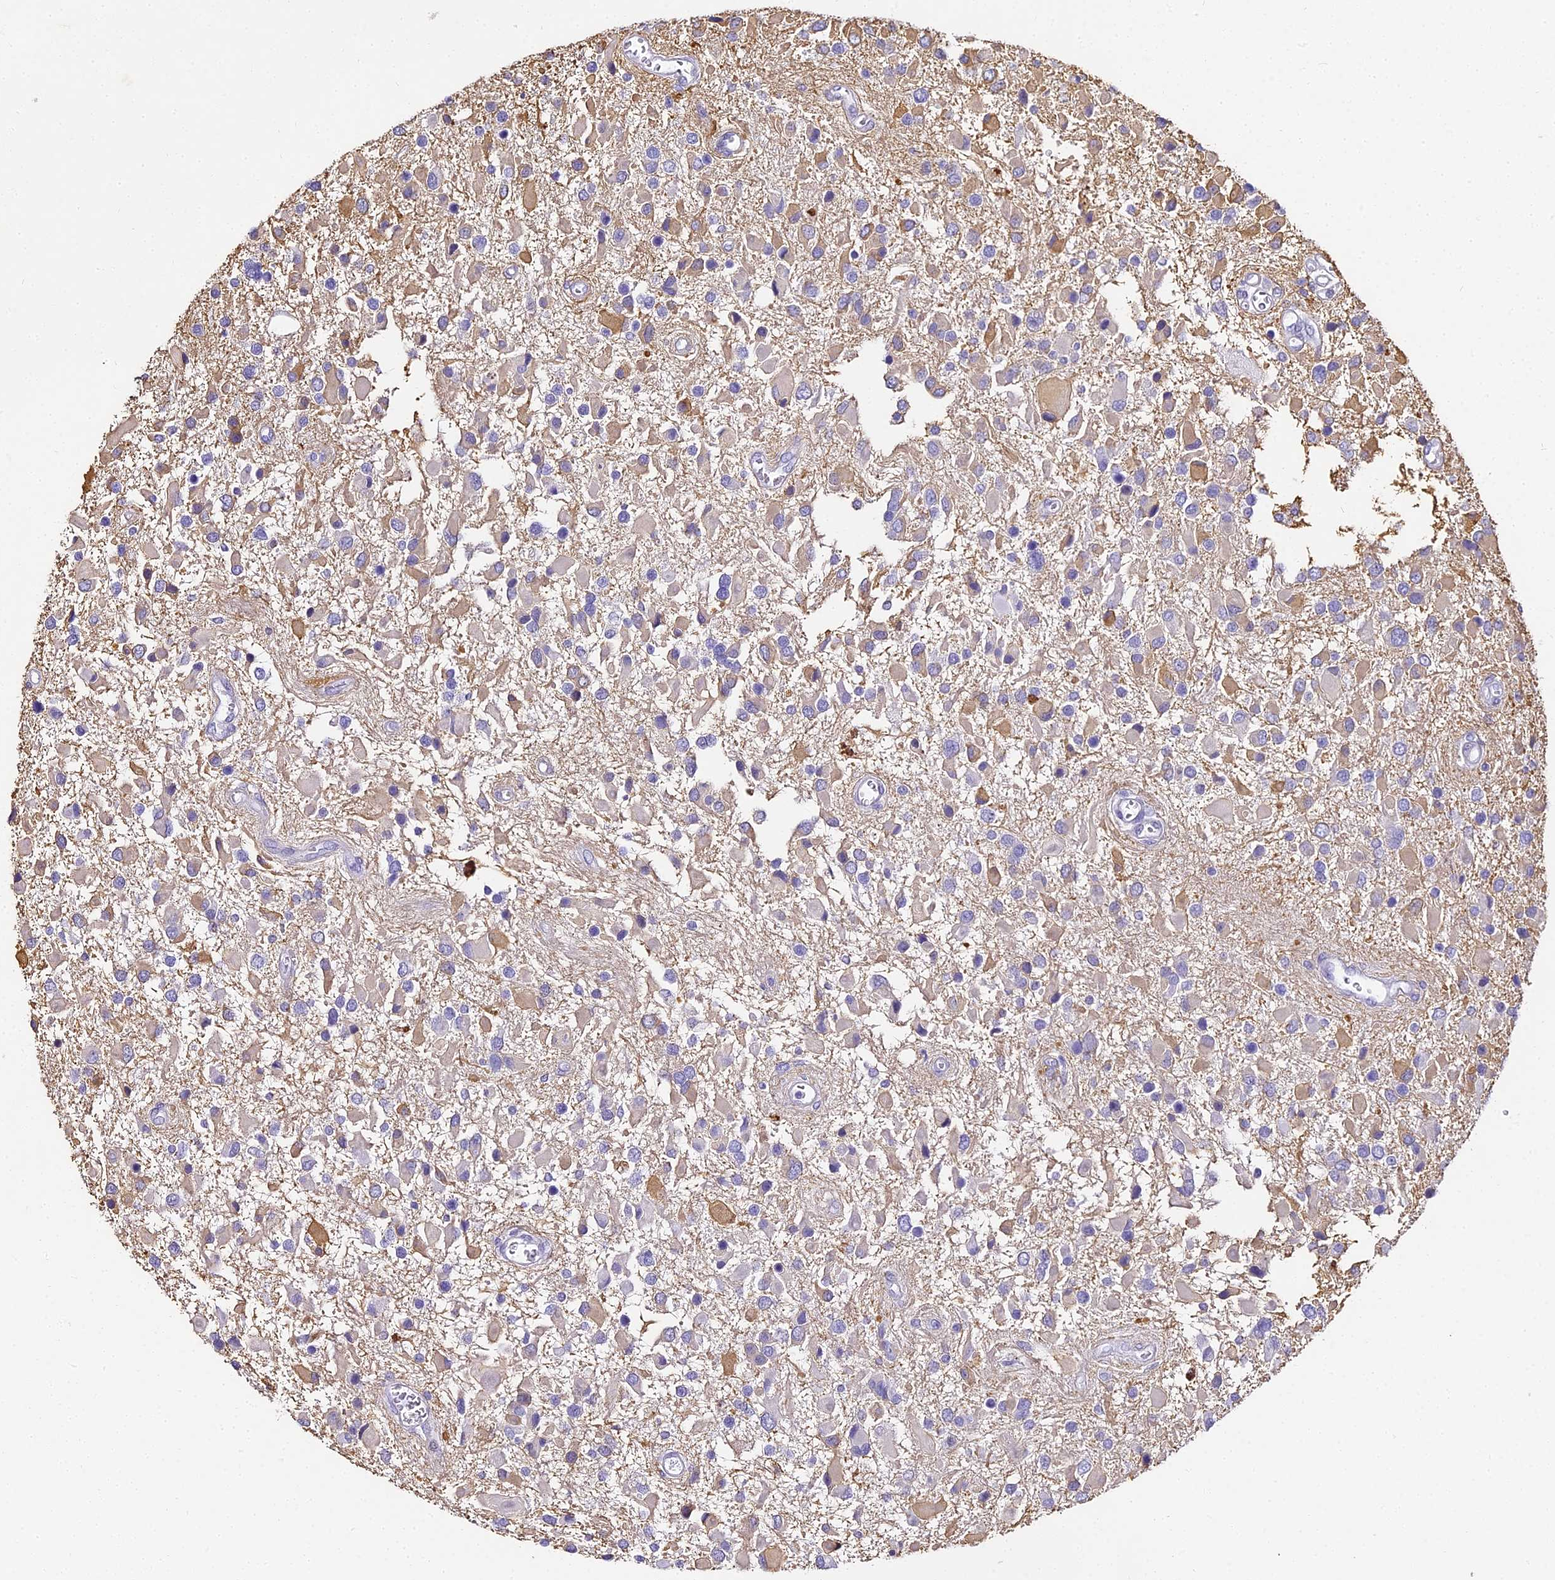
{"staining": {"intensity": "negative", "quantity": "none", "location": "none"}, "tissue": "glioma", "cell_type": "Tumor cells", "image_type": "cancer", "snomed": [{"axis": "morphology", "description": "Glioma, malignant, High grade"}, {"axis": "topography", "description": "Brain"}], "caption": "Tumor cells are negative for brown protein staining in malignant glioma (high-grade).", "gene": "ABHD14A-ACY1", "patient": {"sex": "male", "age": 53}}